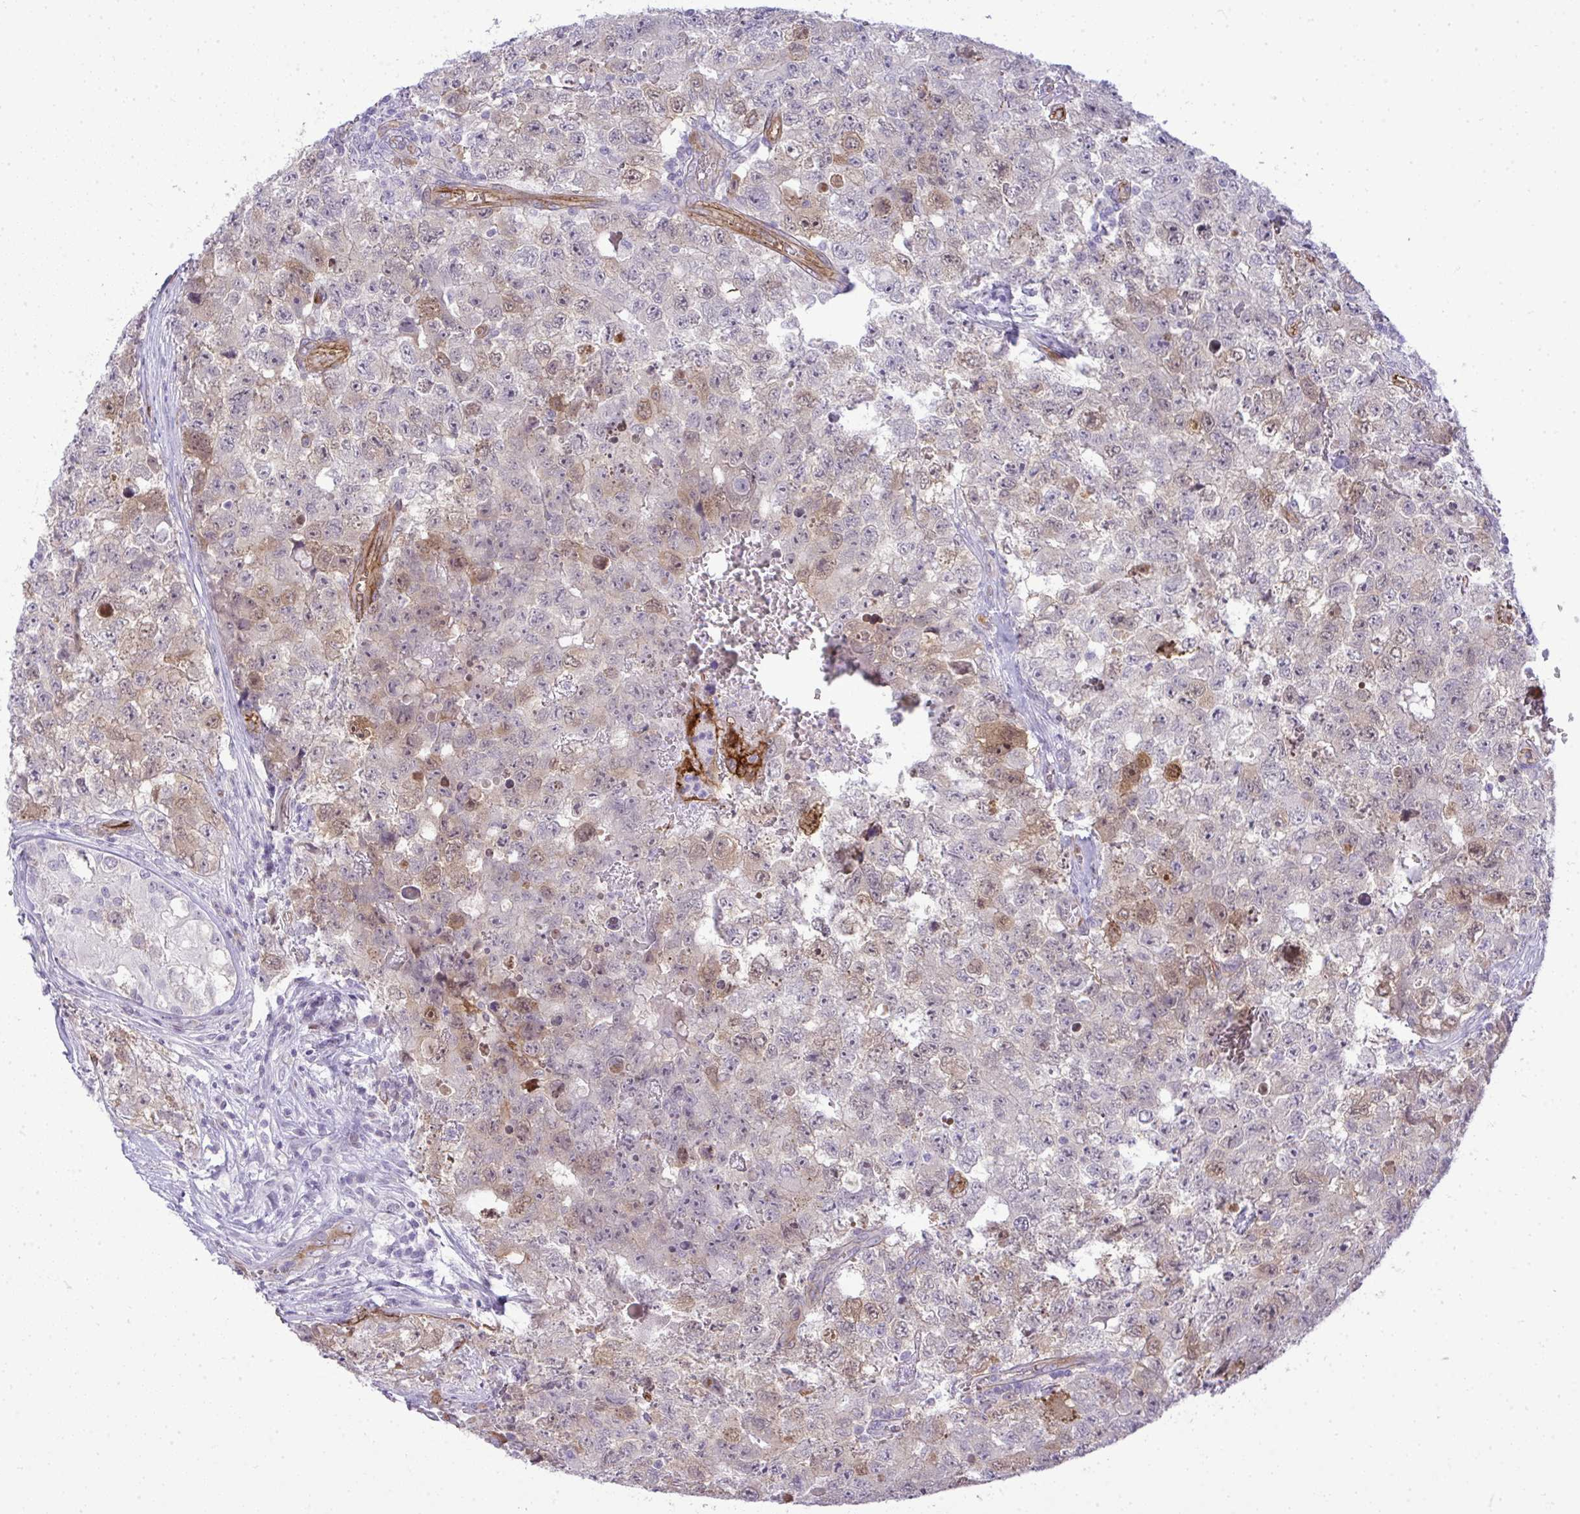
{"staining": {"intensity": "weak", "quantity": "<25%", "location": "cytoplasmic/membranous,nuclear"}, "tissue": "testis cancer", "cell_type": "Tumor cells", "image_type": "cancer", "snomed": [{"axis": "morphology", "description": "Carcinoma, Embryonal, NOS"}, {"axis": "topography", "description": "Testis"}], "caption": "A photomicrograph of testis cancer (embryonal carcinoma) stained for a protein shows no brown staining in tumor cells. (Stains: DAB immunohistochemistry (IHC) with hematoxylin counter stain, Microscopy: brightfield microscopy at high magnification).", "gene": "UBE2S", "patient": {"sex": "male", "age": 18}}